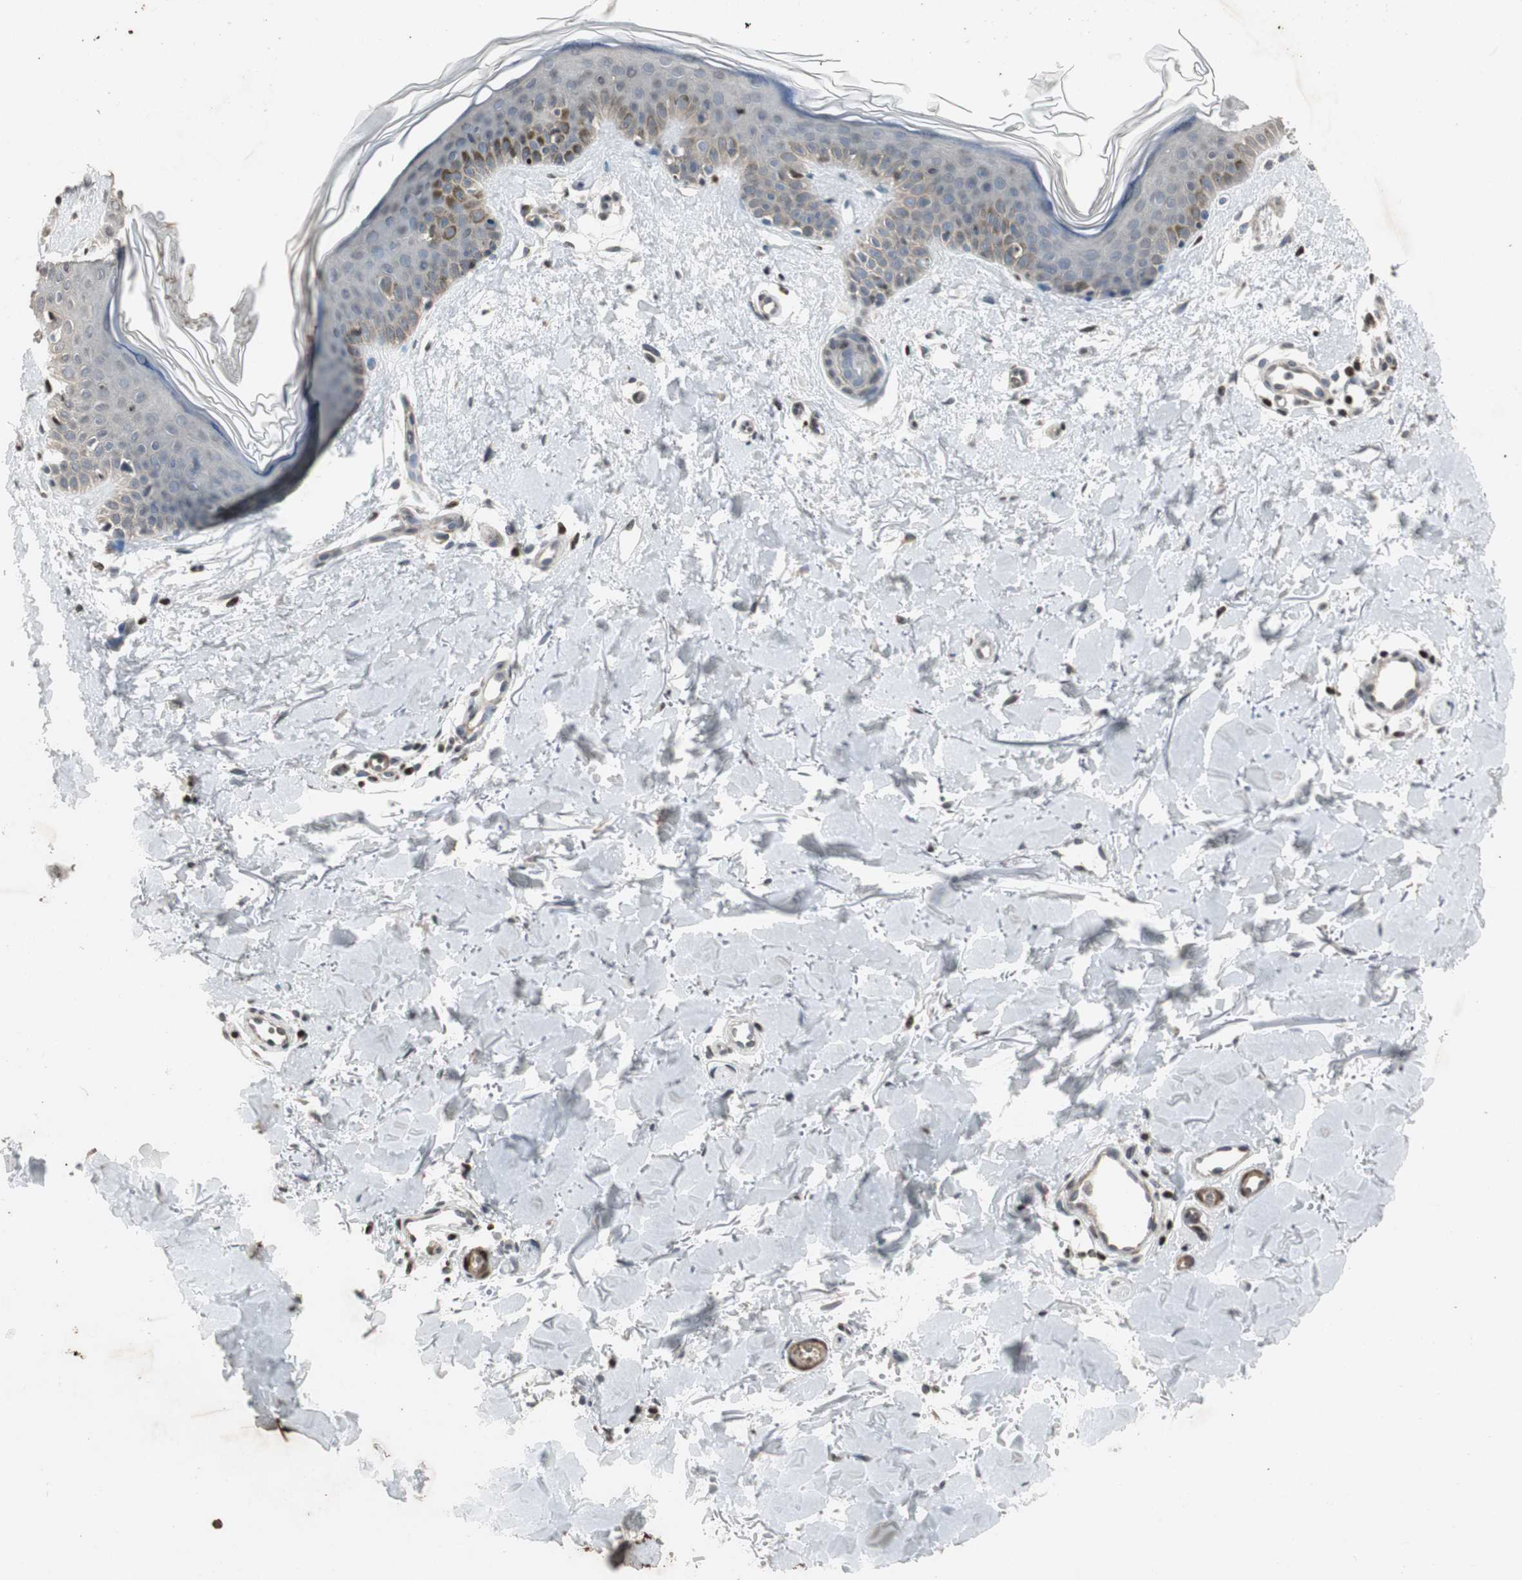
{"staining": {"intensity": "negative", "quantity": "none", "location": "none"}, "tissue": "skin", "cell_type": "Fibroblasts", "image_type": "normal", "snomed": [{"axis": "morphology", "description": "Normal tissue, NOS"}, {"axis": "topography", "description": "Skin"}], "caption": "IHC image of benign human skin stained for a protein (brown), which shows no expression in fibroblasts.", "gene": "PRKG1", "patient": {"sex": "female", "age": 56}}